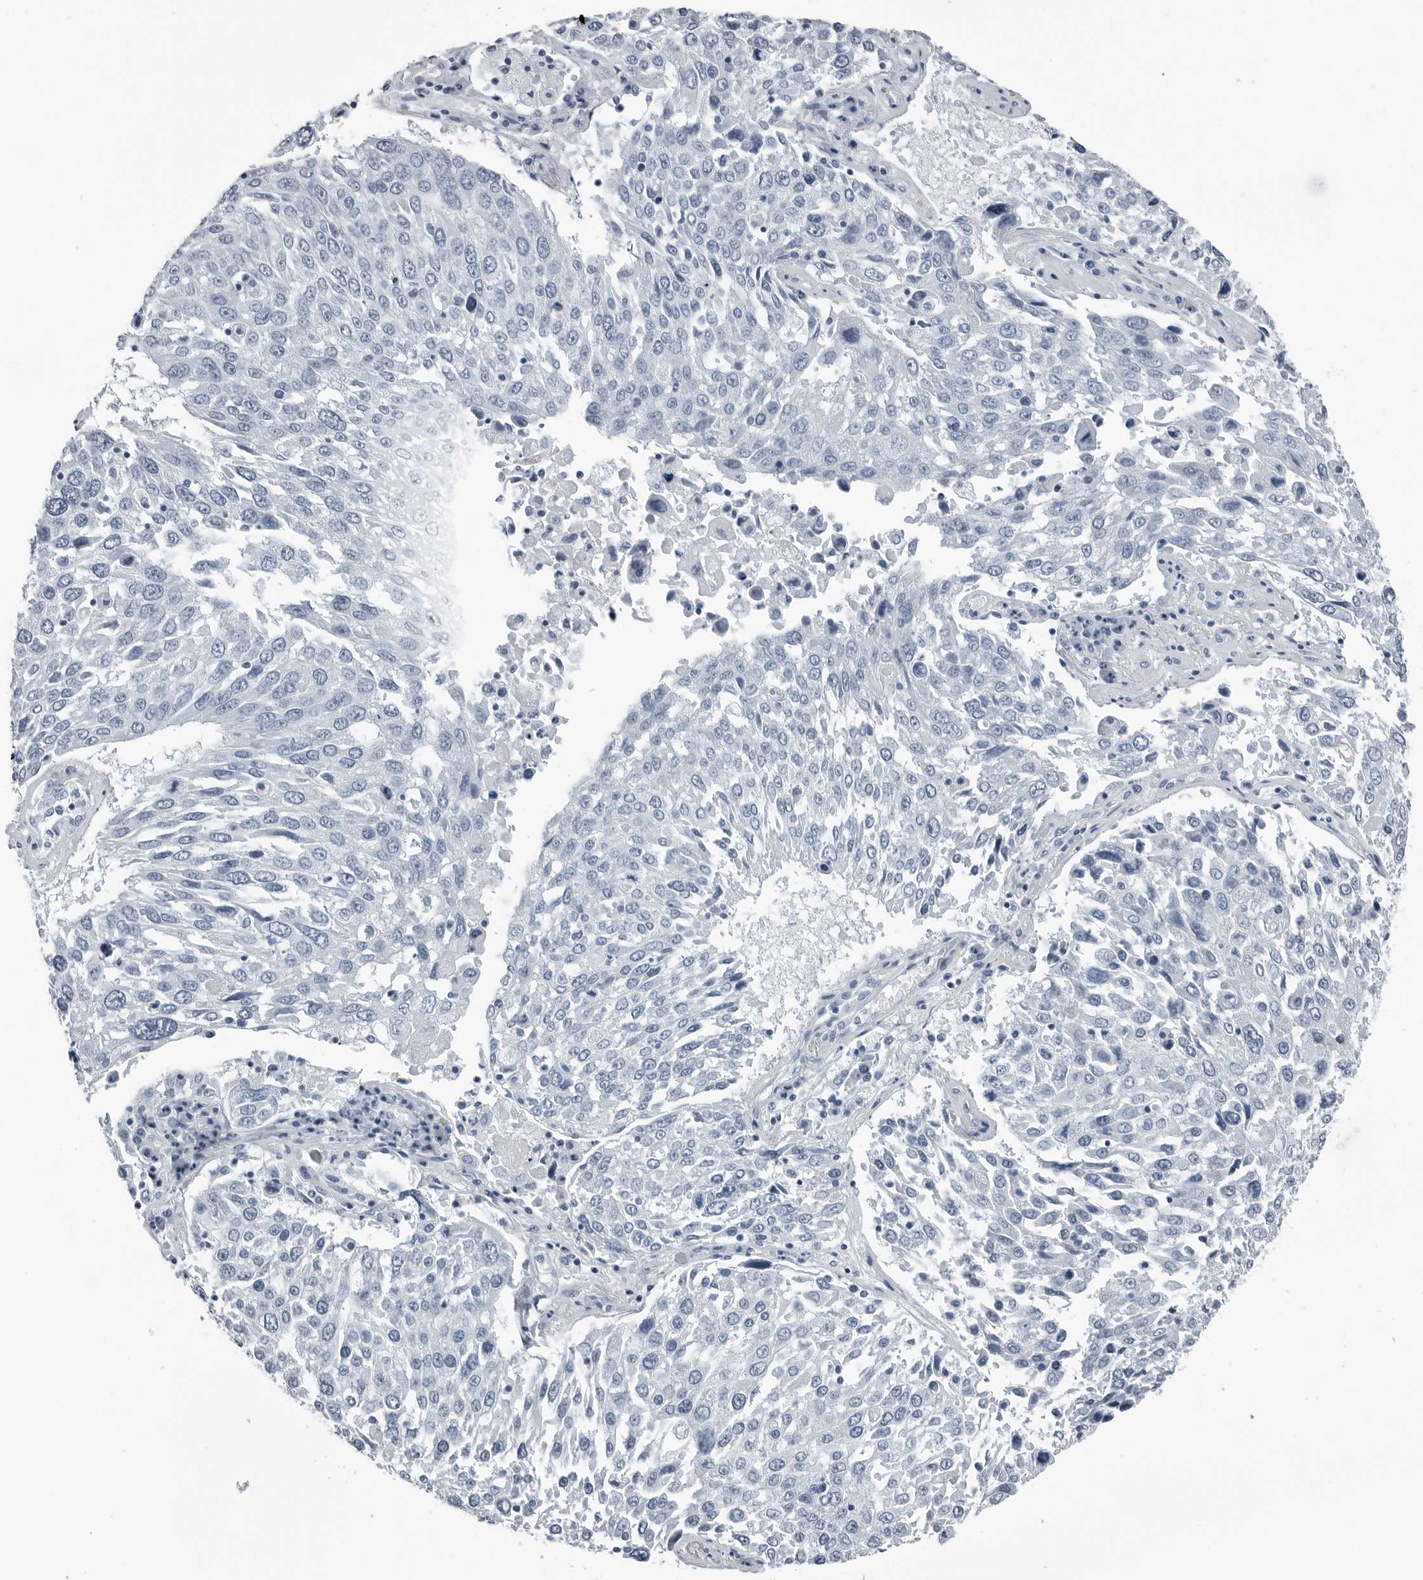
{"staining": {"intensity": "negative", "quantity": "none", "location": "none"}, "tissue": "lung cancer", "cell_type": "Tumor cells", "image_type": "cancer", "snomed": [{"axis": "morphology", "description": "Squamous cell carcinoma, NOS"}, {"axis": "topography", "description": "Lung"}], "caption": "Tumor cells show no significant expression in lung cancer.", "gene": "SPINK1", "patient": {"sex": "male", "age": 65}}